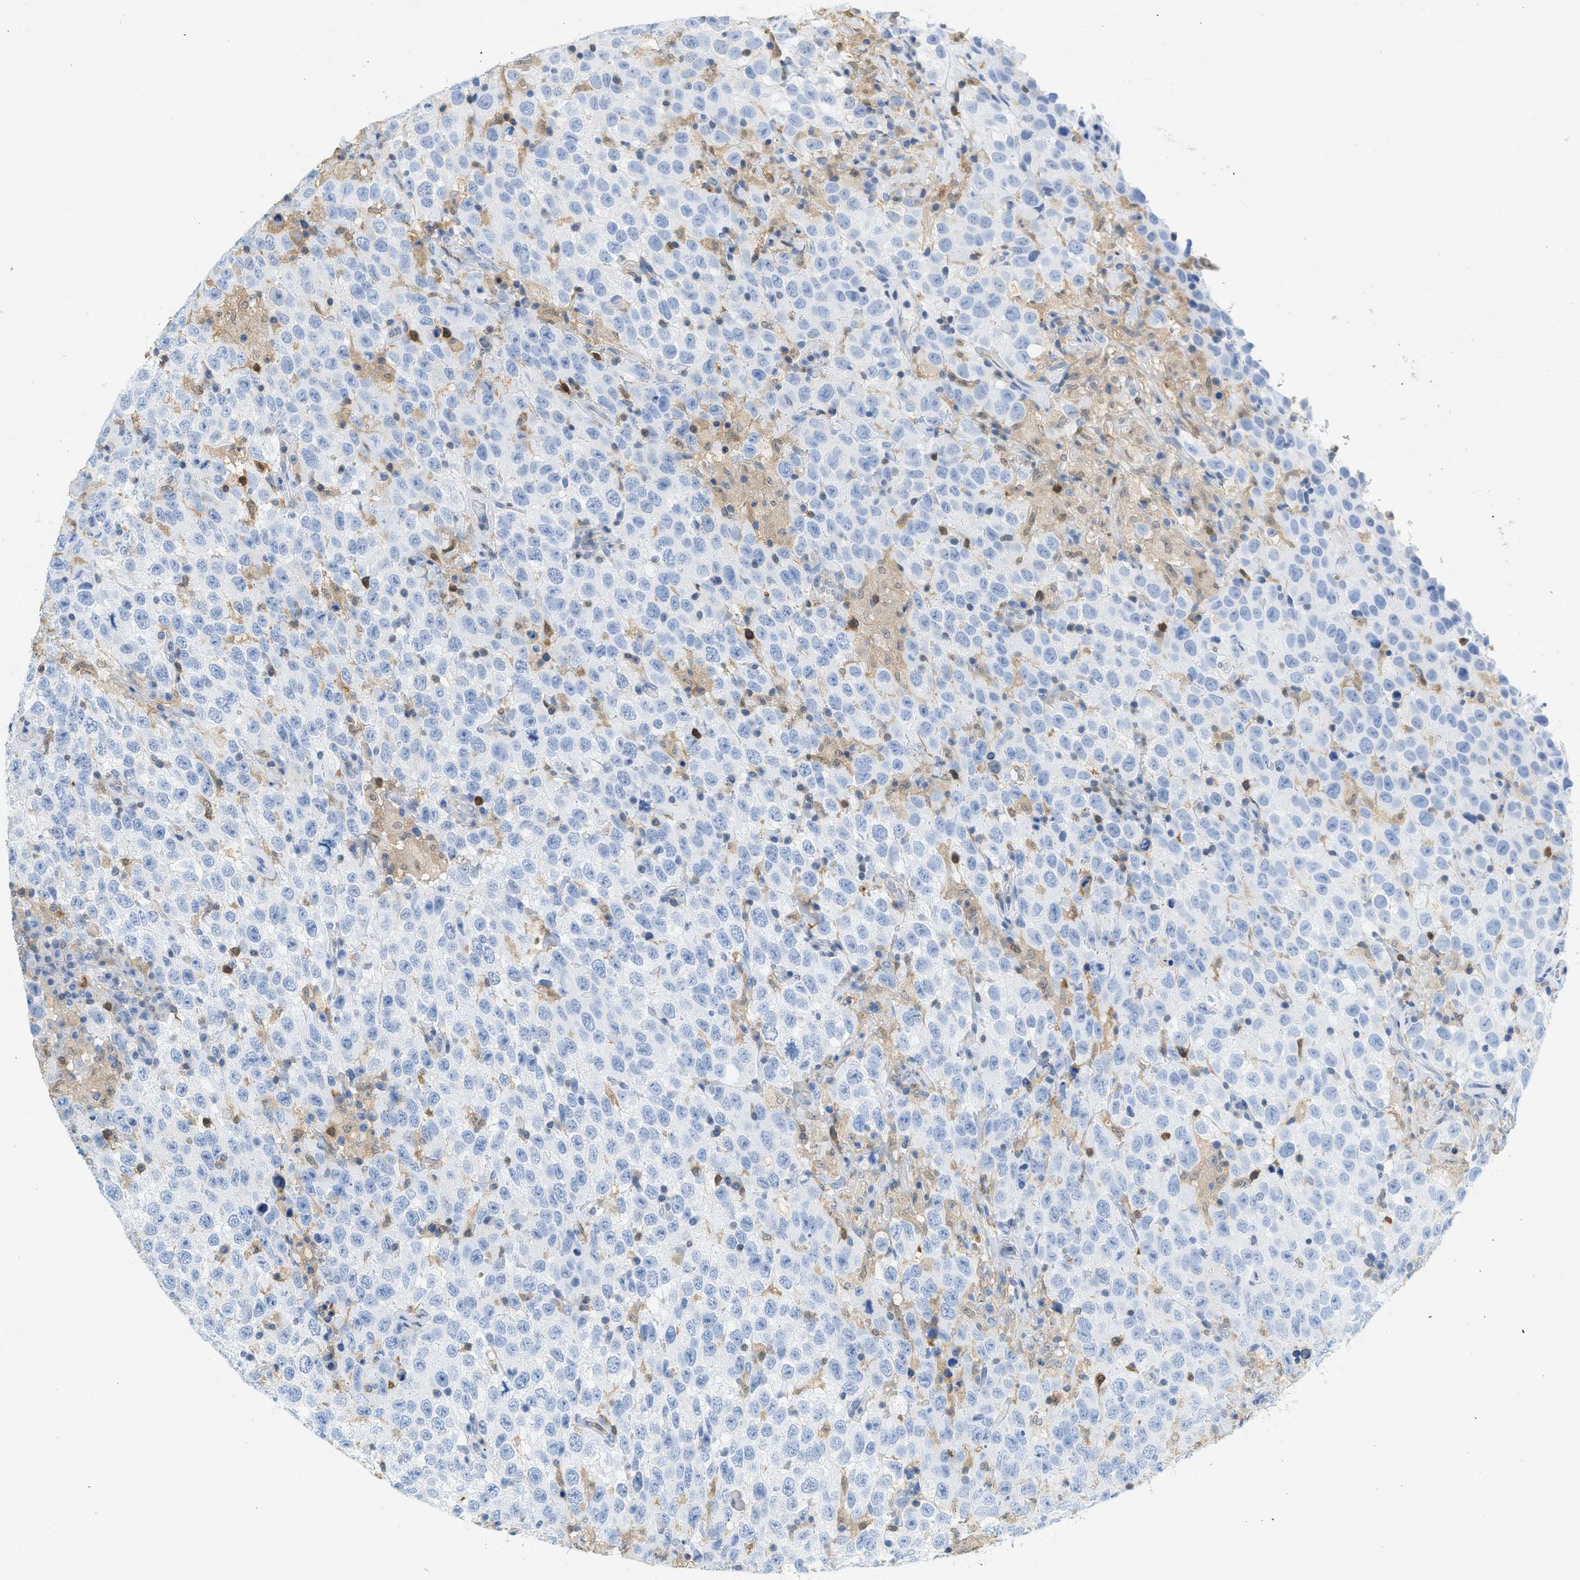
{"staining": {"intensity": "negative", "quantity": "none", "location": "none"}, "tissue": "testis cancer", "cell_type": "Tumor cells", "image_type": "cancer", "snomed": [{"axis": "morphology", "description": "Seminoma, NOS"}, {"axis": "topography", "description": "Testis"}], "caption": "An immunohistochemistry (IHC) micrograph of testis seminoma is shown. There is no staining in tumor cells of testis seminoma. (IHC, brightfield microscopy, high magnification).", "gene": "SERPINB1", "patient": {"sex": "male", "age": 41}}